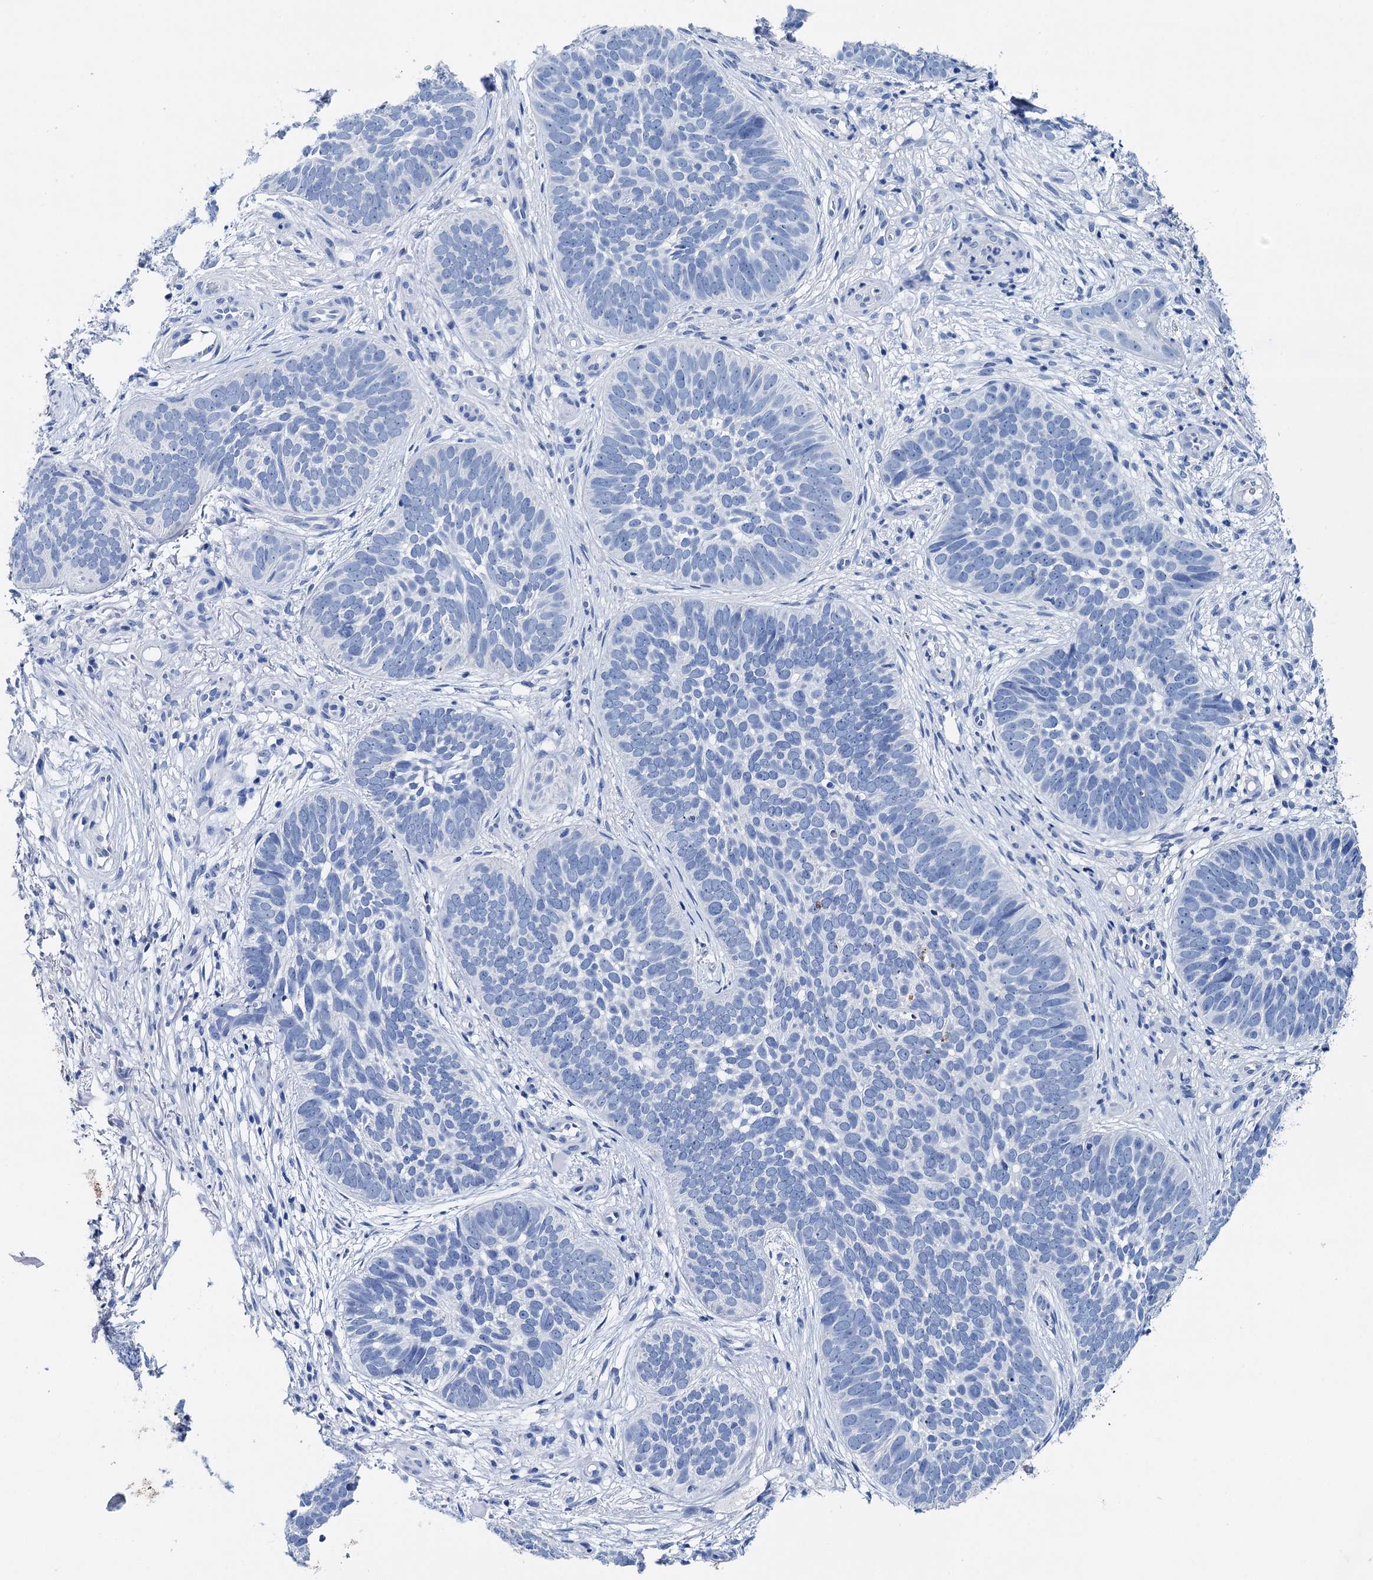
{"staining": {"intensity": "negative", "quantity": "none", "location": "none"}, "tissue": "skin cancer", "cell_type": "Tumor cells", "image_type": "cancer", "snomed": [{"axis": "morphology", "description": "Basal cell carcinoma"}, {"axis": "topography", "description": "Skin"}], "caption": "IHC of skin basal cell carcinoma reveals no staining in tumor cells. (Brightfield microscopy of DAB immunohistochemistry at high magnification).", "gene": "BRINP1", "patient": {"sex": "male", "age": 89}}